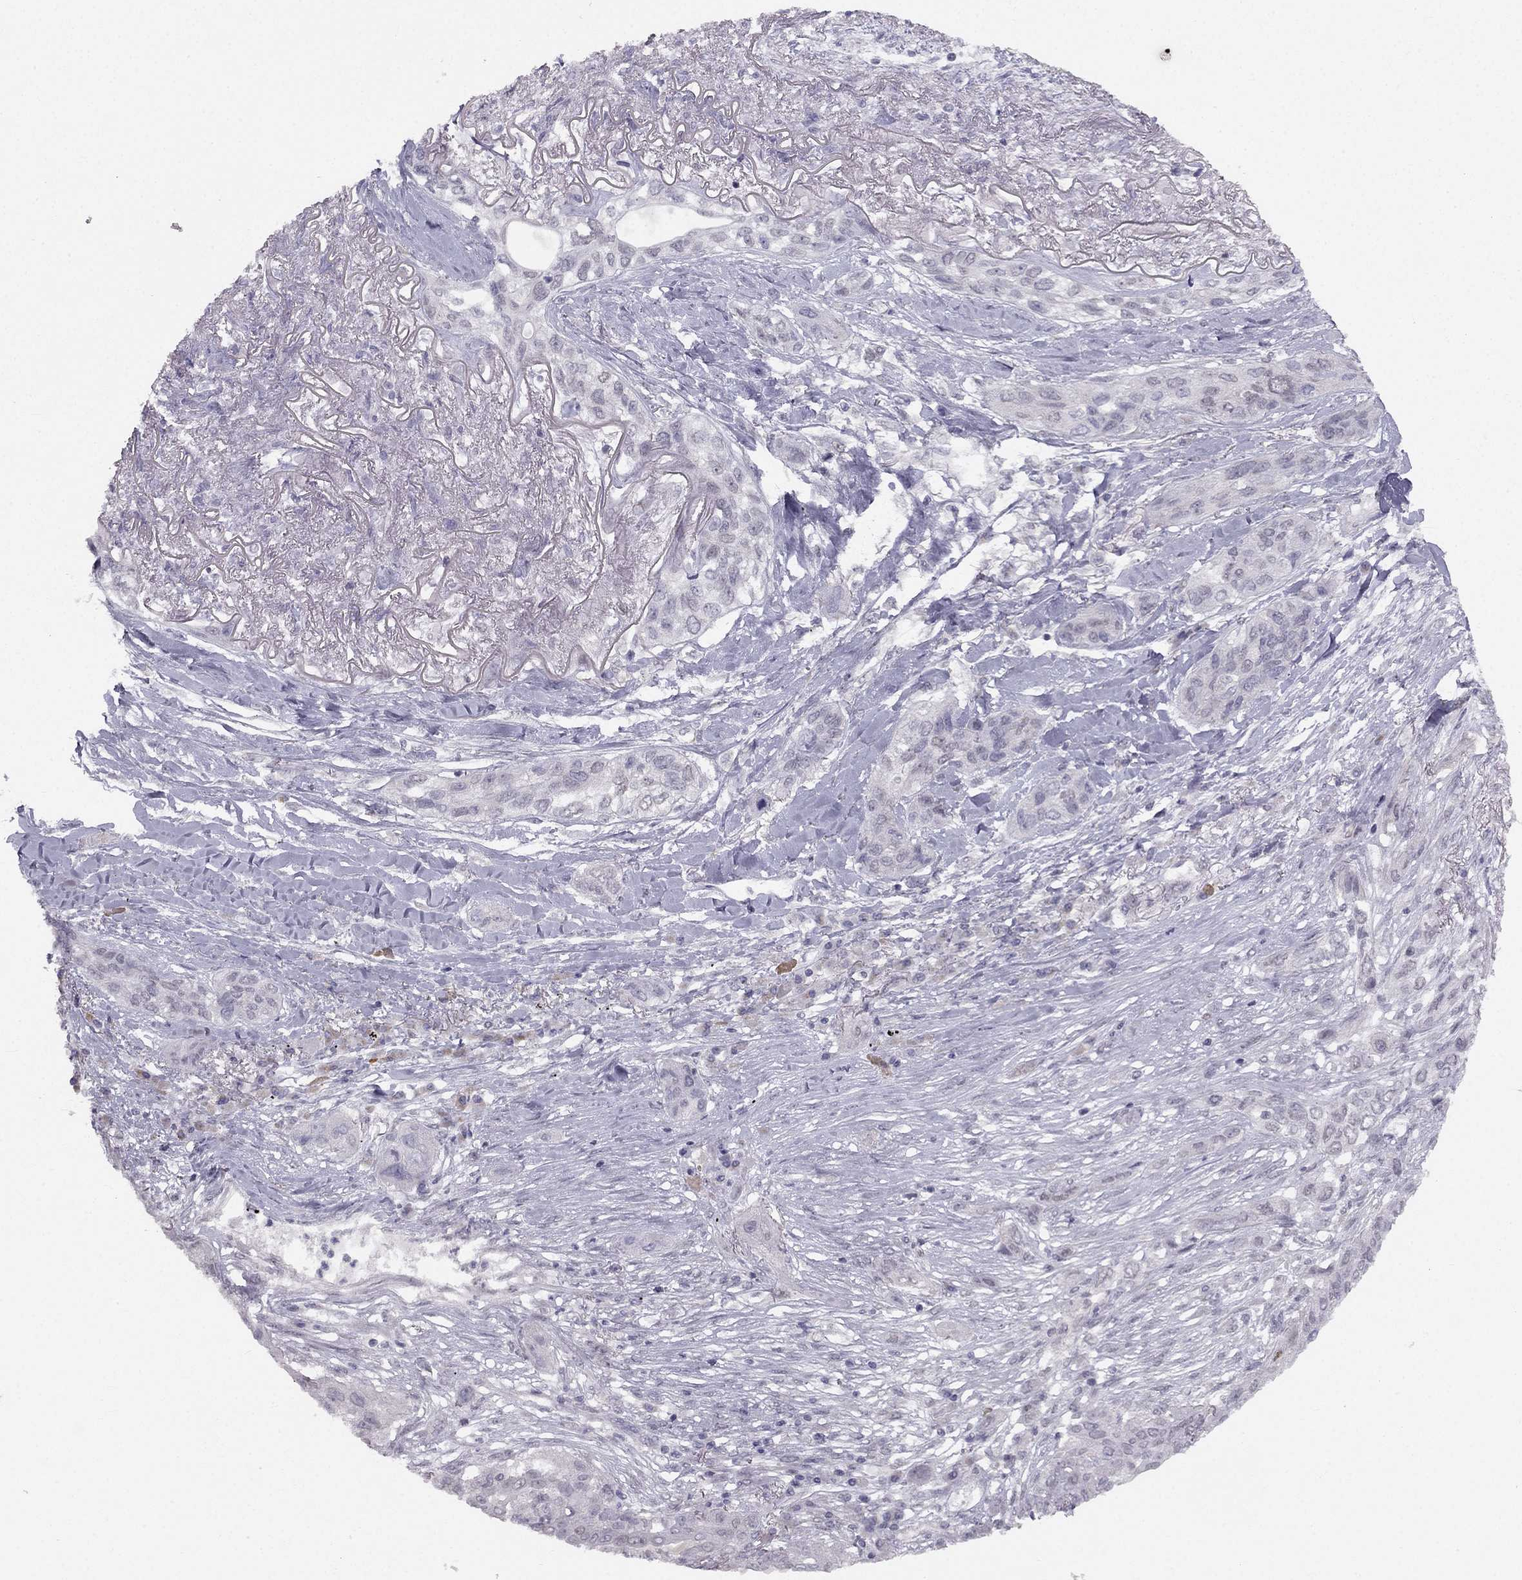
{"staining": {"intensity": "negative", "quantity": "none", "location": "none"}, "tissue": "lung cancer", "cell_type": "Tumor cells", "image_type": "cancer", "snomed": [{"axis": "morphology", "description": "Squamous cell carcinoma, NOS"}, {"axis": "topography", "description": "Lung"}], "caption": "Tumor cells show no significant protein expression in lung cancer (squamous cell carcinoma). Brightfield microscopy of immunohistochemistry (IHC) stained with DAB (3,3'-diaminobenzidine) (brown) and hematoxylin (blue), captured at high magnification.", "gene": "TRPS1", "patient": {"sex": "female", "age": 70}}